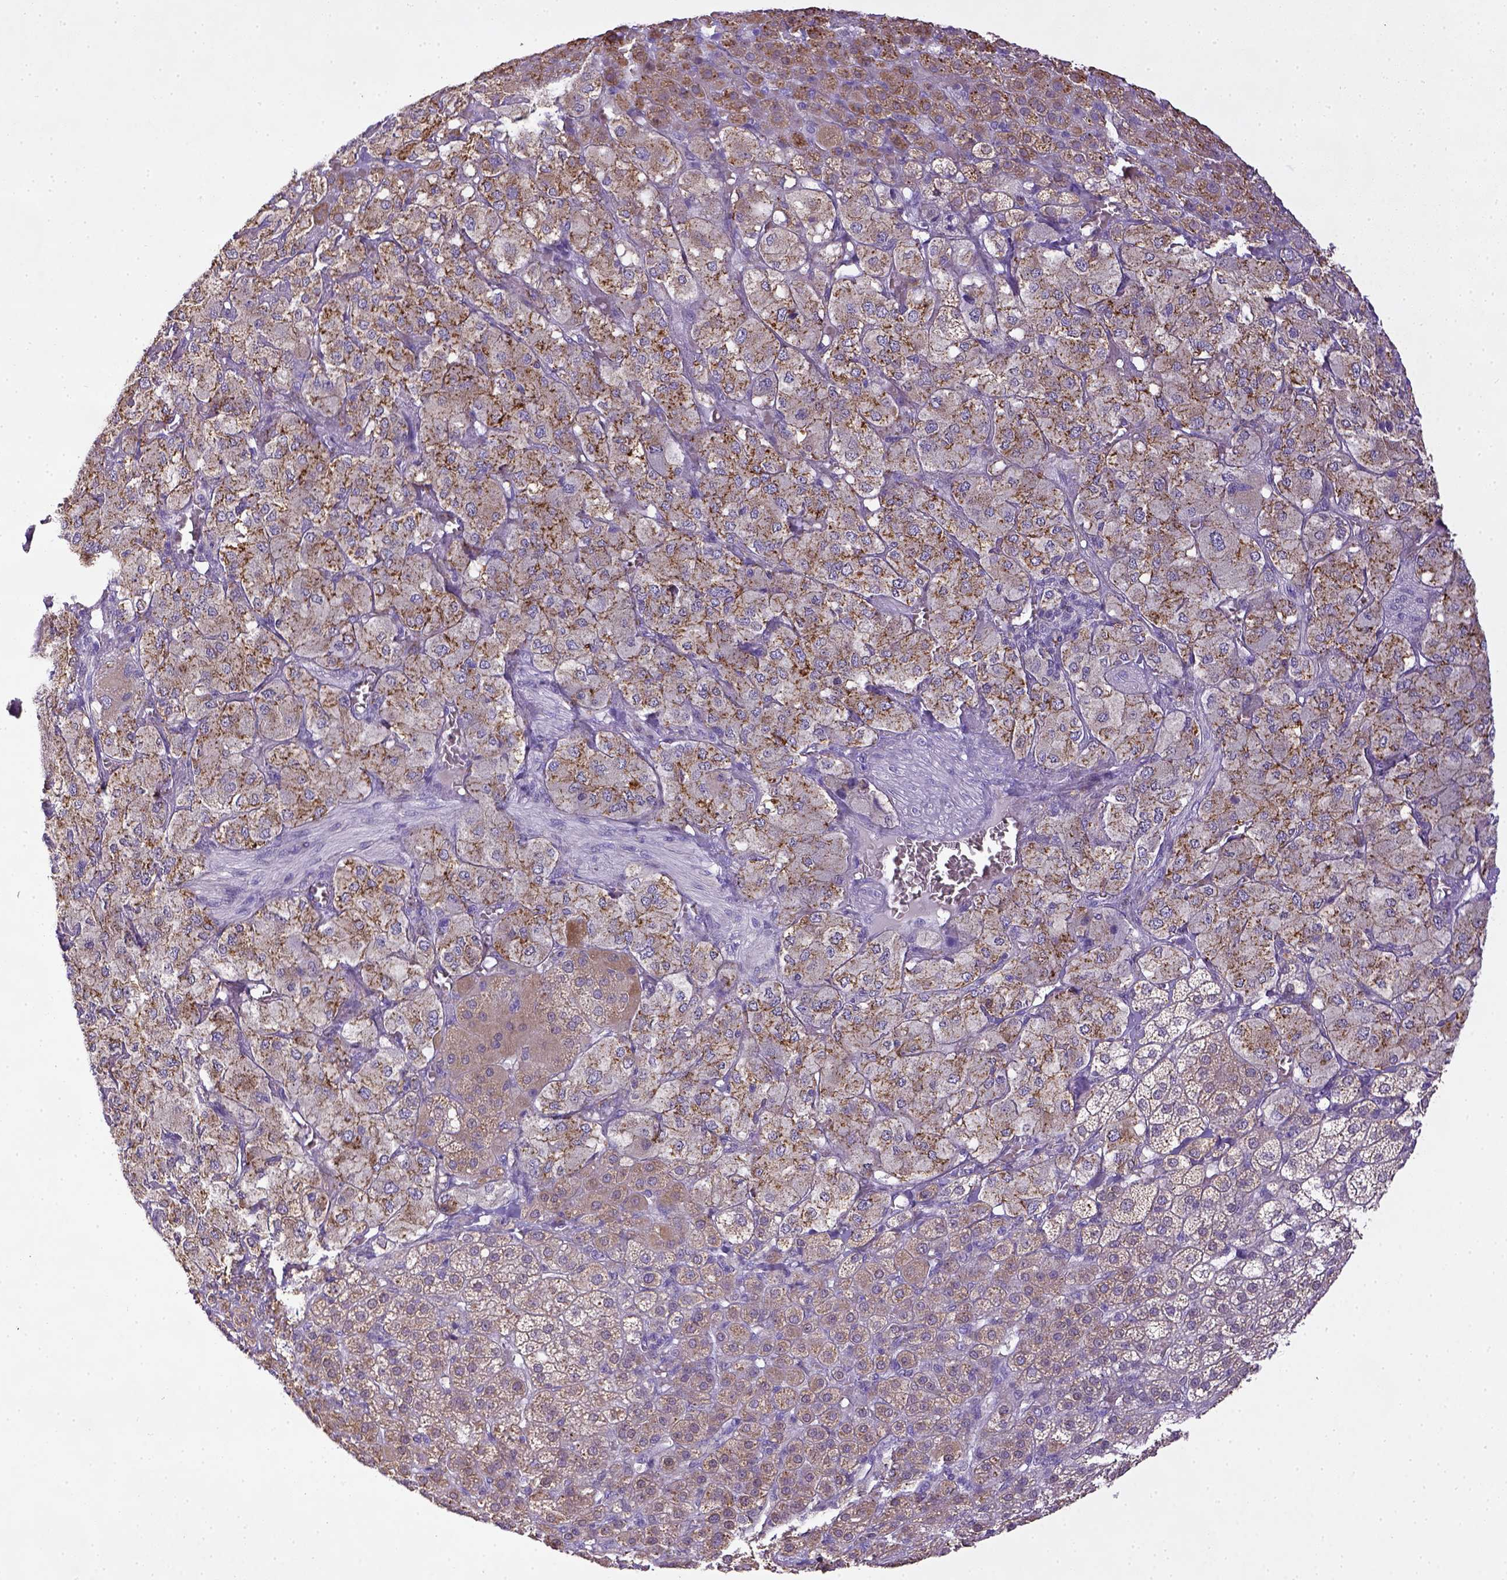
{"staining": {"intensity": "moderate", "quantity": ">75%", "location": "cytoplasmic/membranous"}, "tissue": "adrenal gland", "cell_type": "Glandular cells", "image_type": "normal", "snomed": [{"axis": "morphology", "description": "Normal tissue, NOS"}, {"axis": "topography", "description": "Adrenal gland"}], "caption": "Protein analysis of unremarkable adrenal gland exhibits moderate cytoplasmic/membranous positivity in about >75% of glandular cells. The staining was performed using DAB (3,3'-diaminobenzidine), with brown indicating positive protein expression. Nuclei are stained blue with hematoxylin.", "gene": "CD40", "patient": {"sex": "female", "age": 60}}